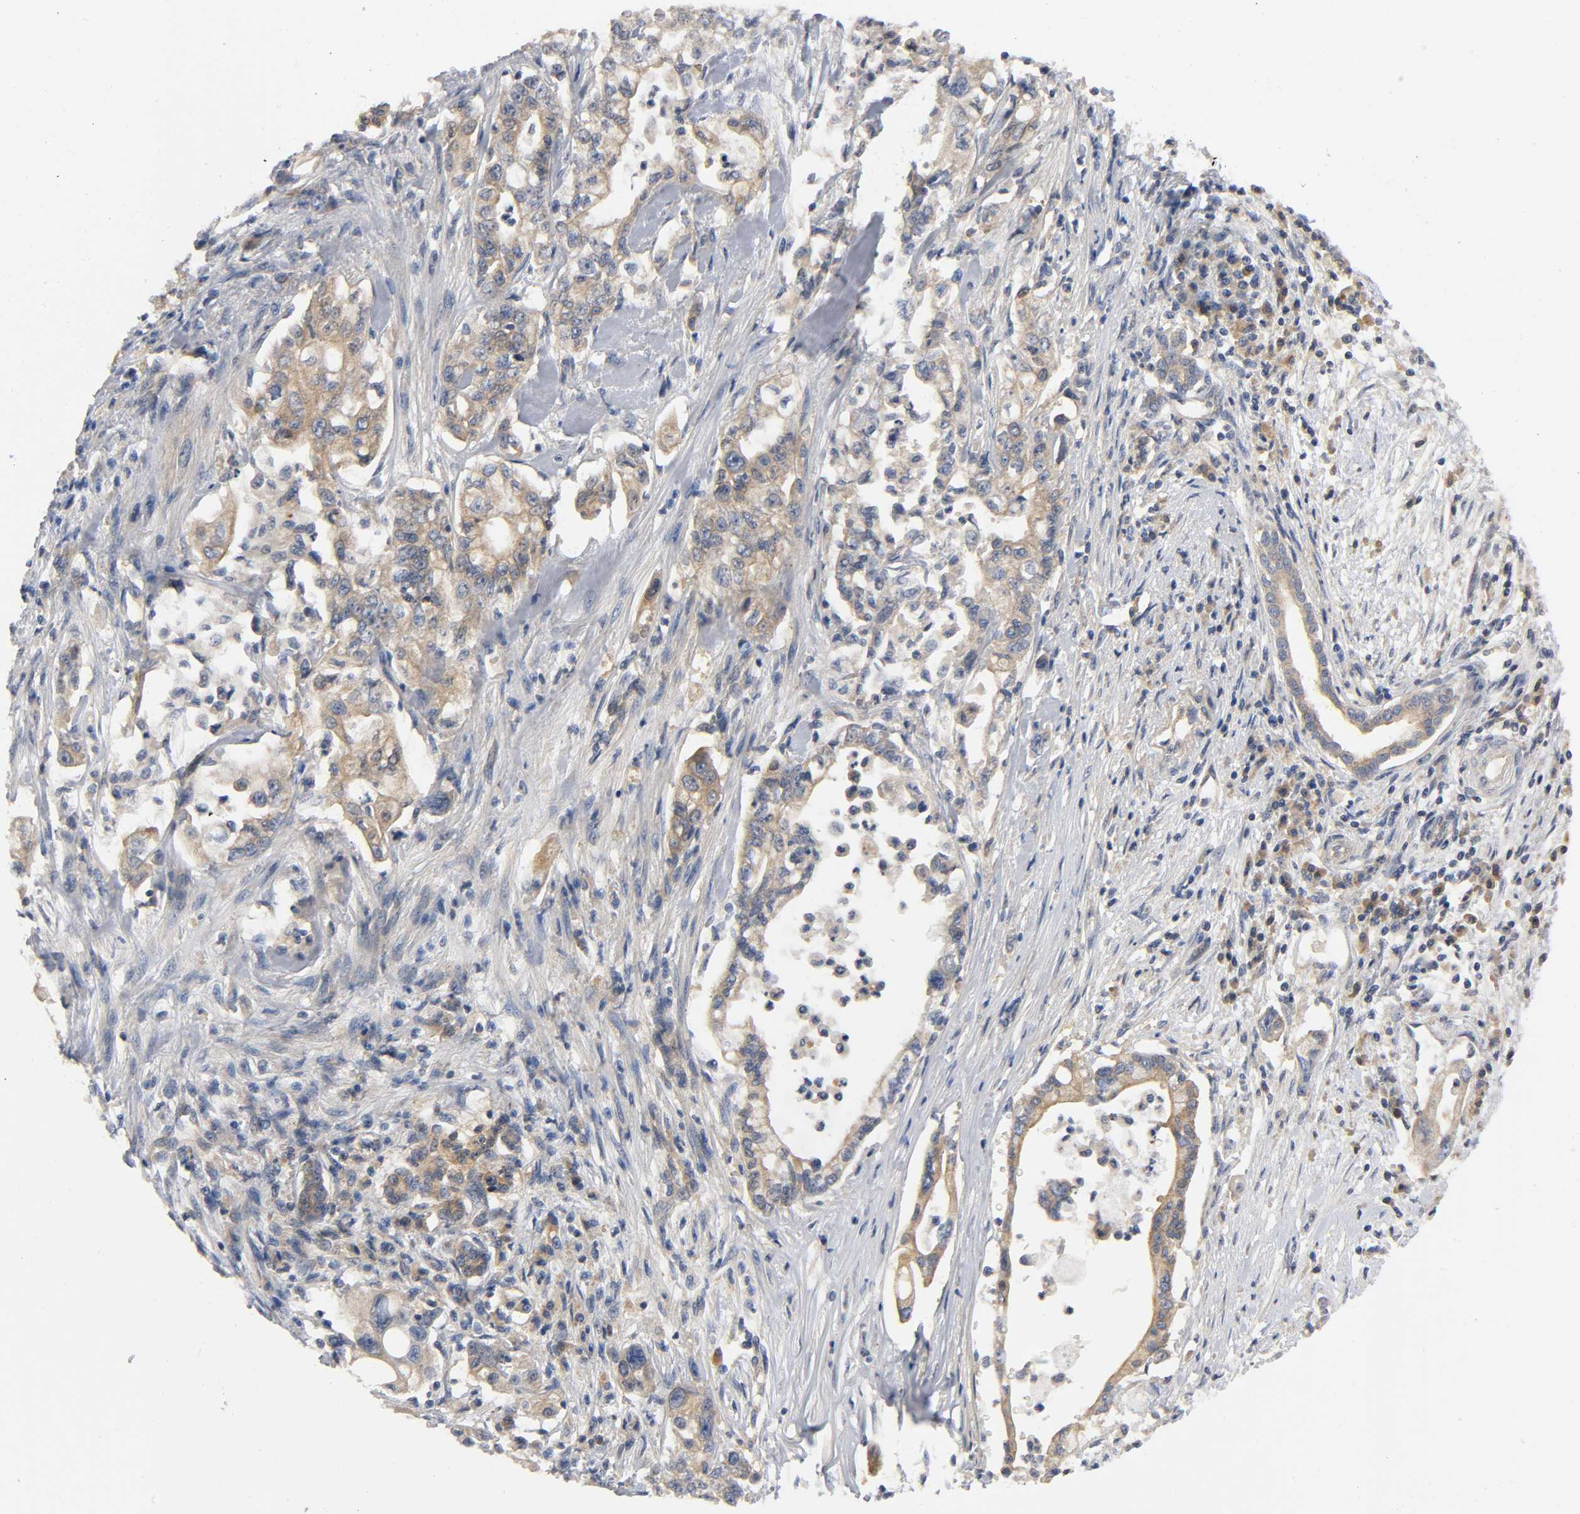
{"staining": {"intensity": "moderate", "quantity": ">75%", "location": "cytoplasmic/membranous"}, "tissue": "pancreatic cancer", "cell_type": "Tumor cells", "image_type": "cancer", "snomed": [{"axis": "morphology", "description": "Normal tissue, NOS"}, {"axis": "topography", "description": "Pancreas"}], "caption": "A medium amount of moderate cytoplasmic/membranous positivity is identified in approximately >75% of tumor cells in pancreatic cancer tissue.", "gene": "HDAC6", "patient": {"sex": "male", "age": 42}}